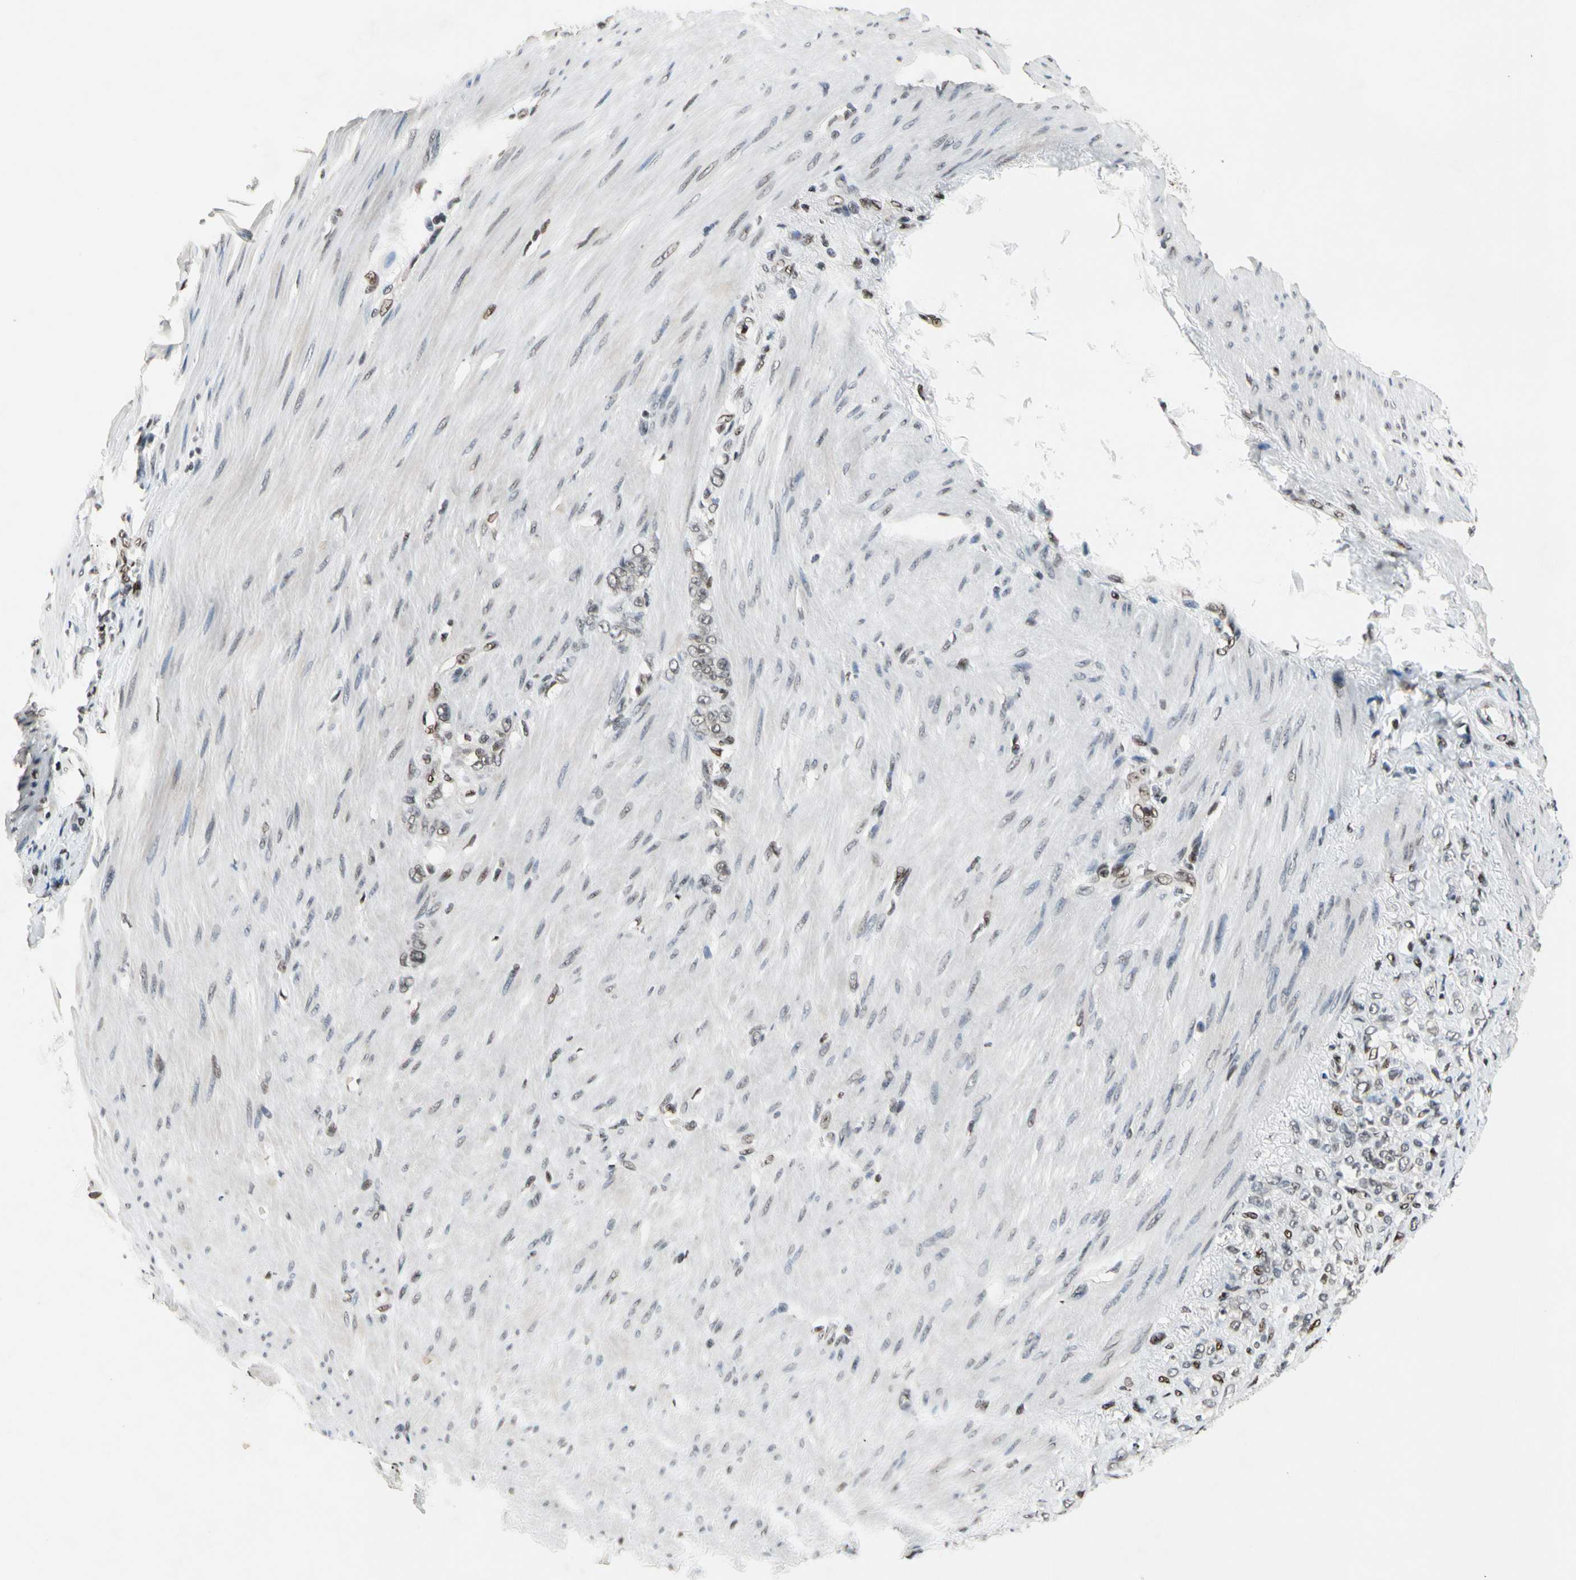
{"staining": {"intensity": "weak", "quantity": ">75%", "location": "nuclear"}, "tissue": "stomach cancer", "cell_type": "Tumor cells", "image_type": "cancer", "snomed": [{"axis": "morphology", "description": "Adenocarcinoma, NOS"}, {"axis": "topography", "description": "Stomach"}], "caption": "Brown immunohistochemical staining in human adenocarcinoma (stomach) reveals weak nuclear staining in approximately >75% of tumor cells. The staining is performed using DAB (3,3'-diaminobenzidine) brown chromogen to label protein expression. The nuclei are counter-stained blue using hematoxylin.", "gene": "RECQL", "patient": {"sex": "male", "age": 82}}